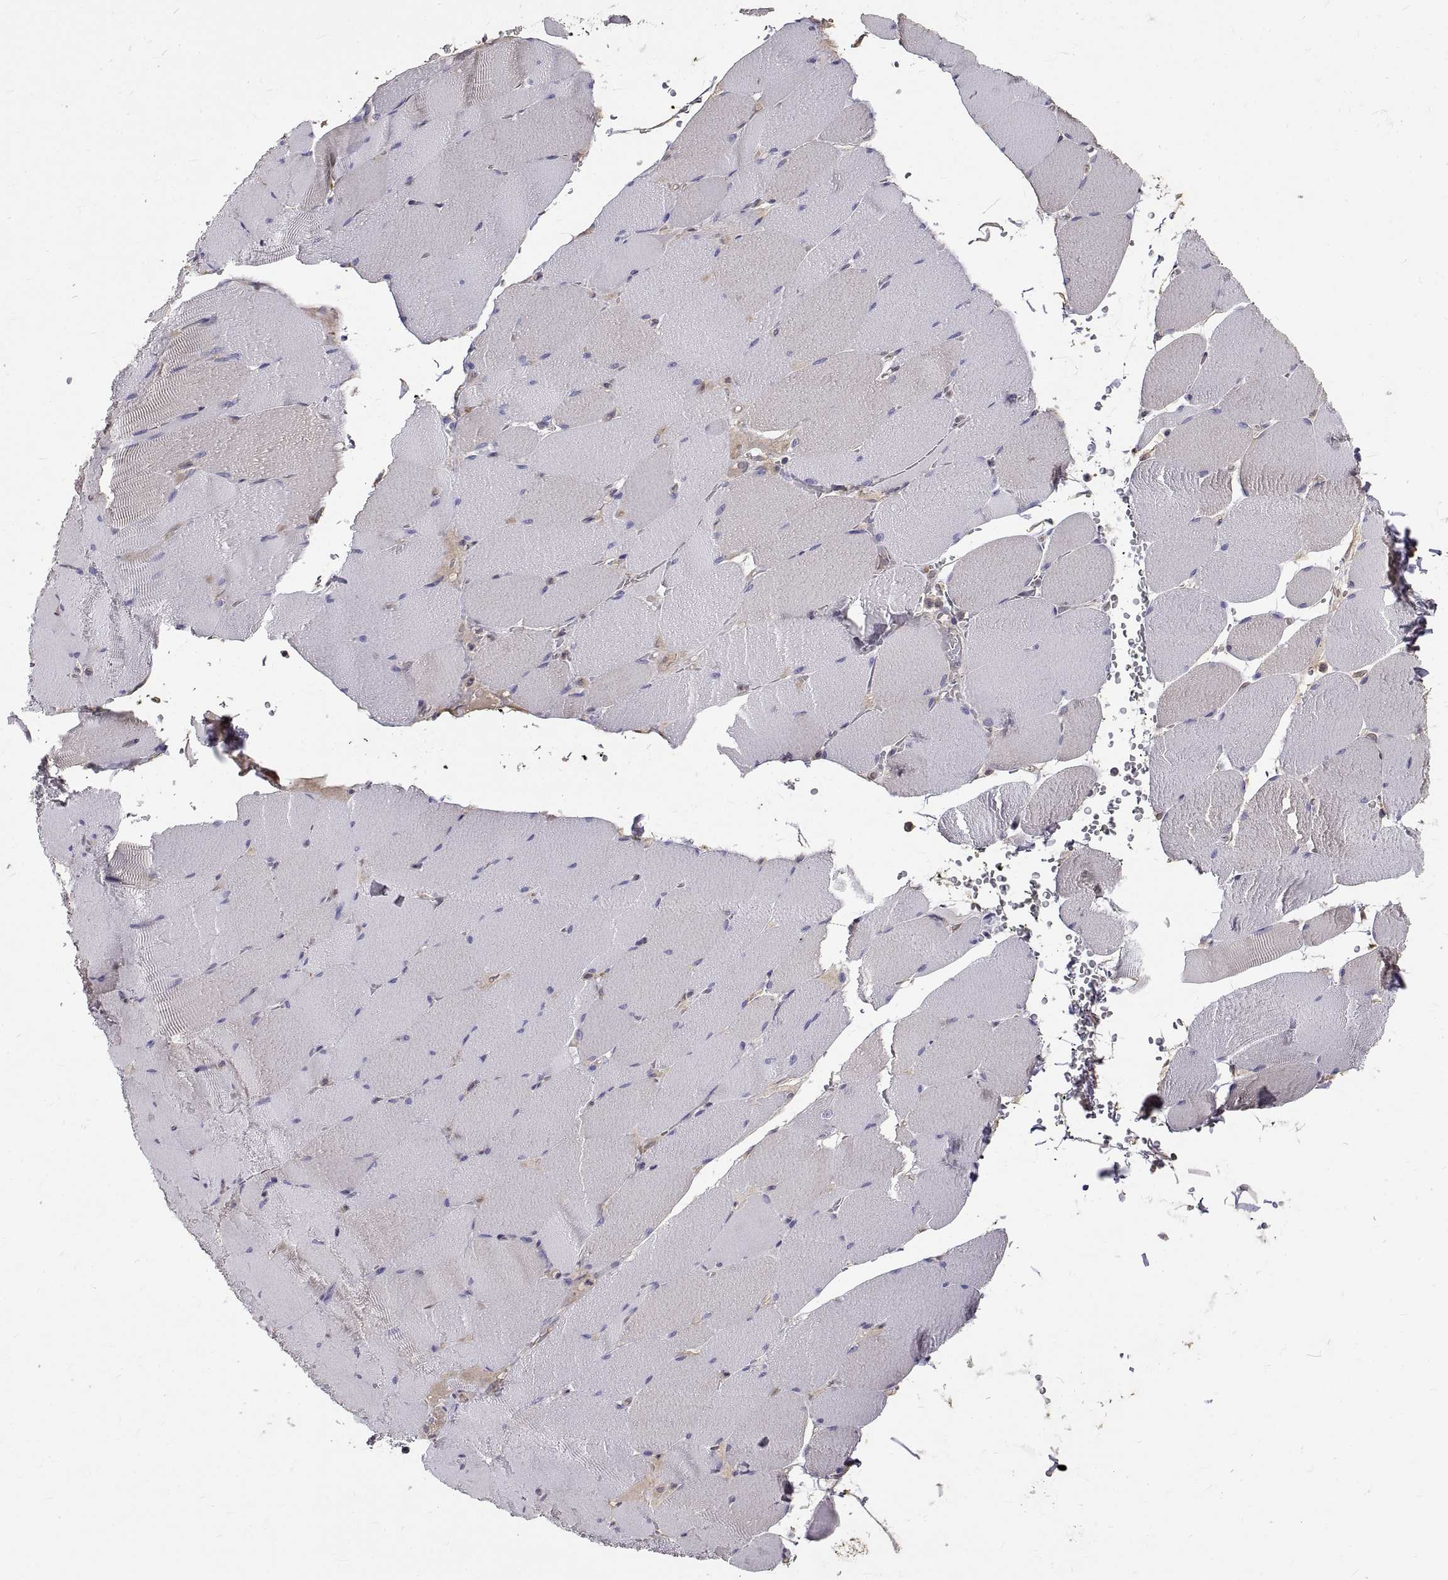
{"staining": {"intensity": "negative", "quantity": "none", "location": "none"}, "tissue": "skeletal muscle", "cell_type": "Myocytes", "image_type": "normal", "snomed": [{"axis": "morphology", "description": "Normal tissue, NOS"}, {"axis": "topography", "description": "Skeletal muscle"}], "caption": "Protein analysis of benign skeletal muscle reveals no significant expression in myocytes. The staining was performed using DAB (3,3'-diaminobenzidine) to visualize the protein expression in brown, while the nuclei were stained in blue with hematoxylin (Magnification: 20x).", "gene": "PEA15", "patient": {"sex": "male", "age": 56}}